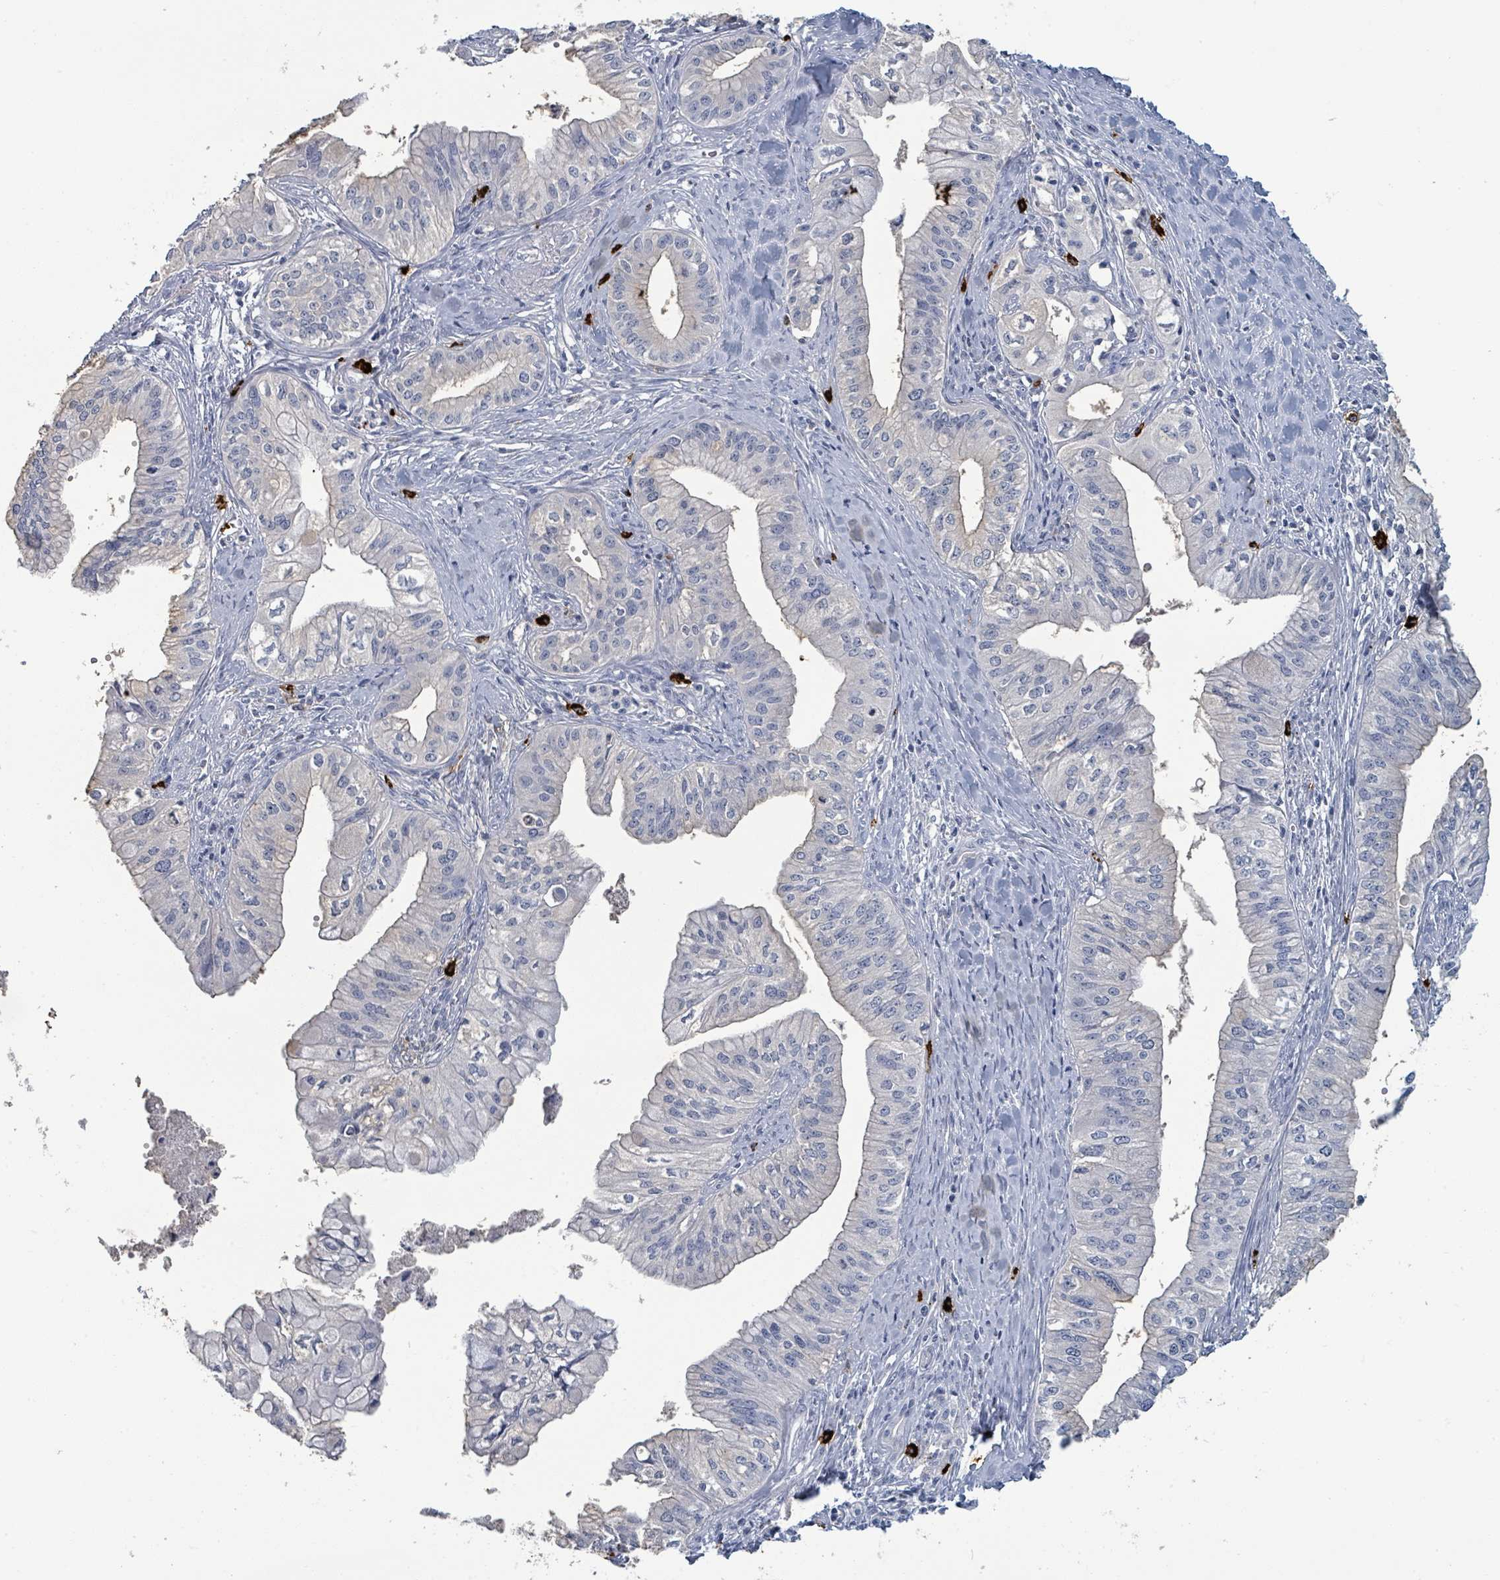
{"staining": {"intensity": "negative", "quantity": "none", "location": "none"}, "tissue": "pancreatic cancer", "cell_type": "Tumor cells", "image_type": "cancer", "snomed": [{"axis": "morphology", "description": "Adenocarcinoma, NOS"}, {"axis": "topography", "description": "Pancreas"}], "caption": "Human adenocarcinoma (pancreatic) stained for a protein using IHC reveals no staining in tumor cells.", "gene": "VPS13D", "patient": {"sex": "male", "age": 71}}